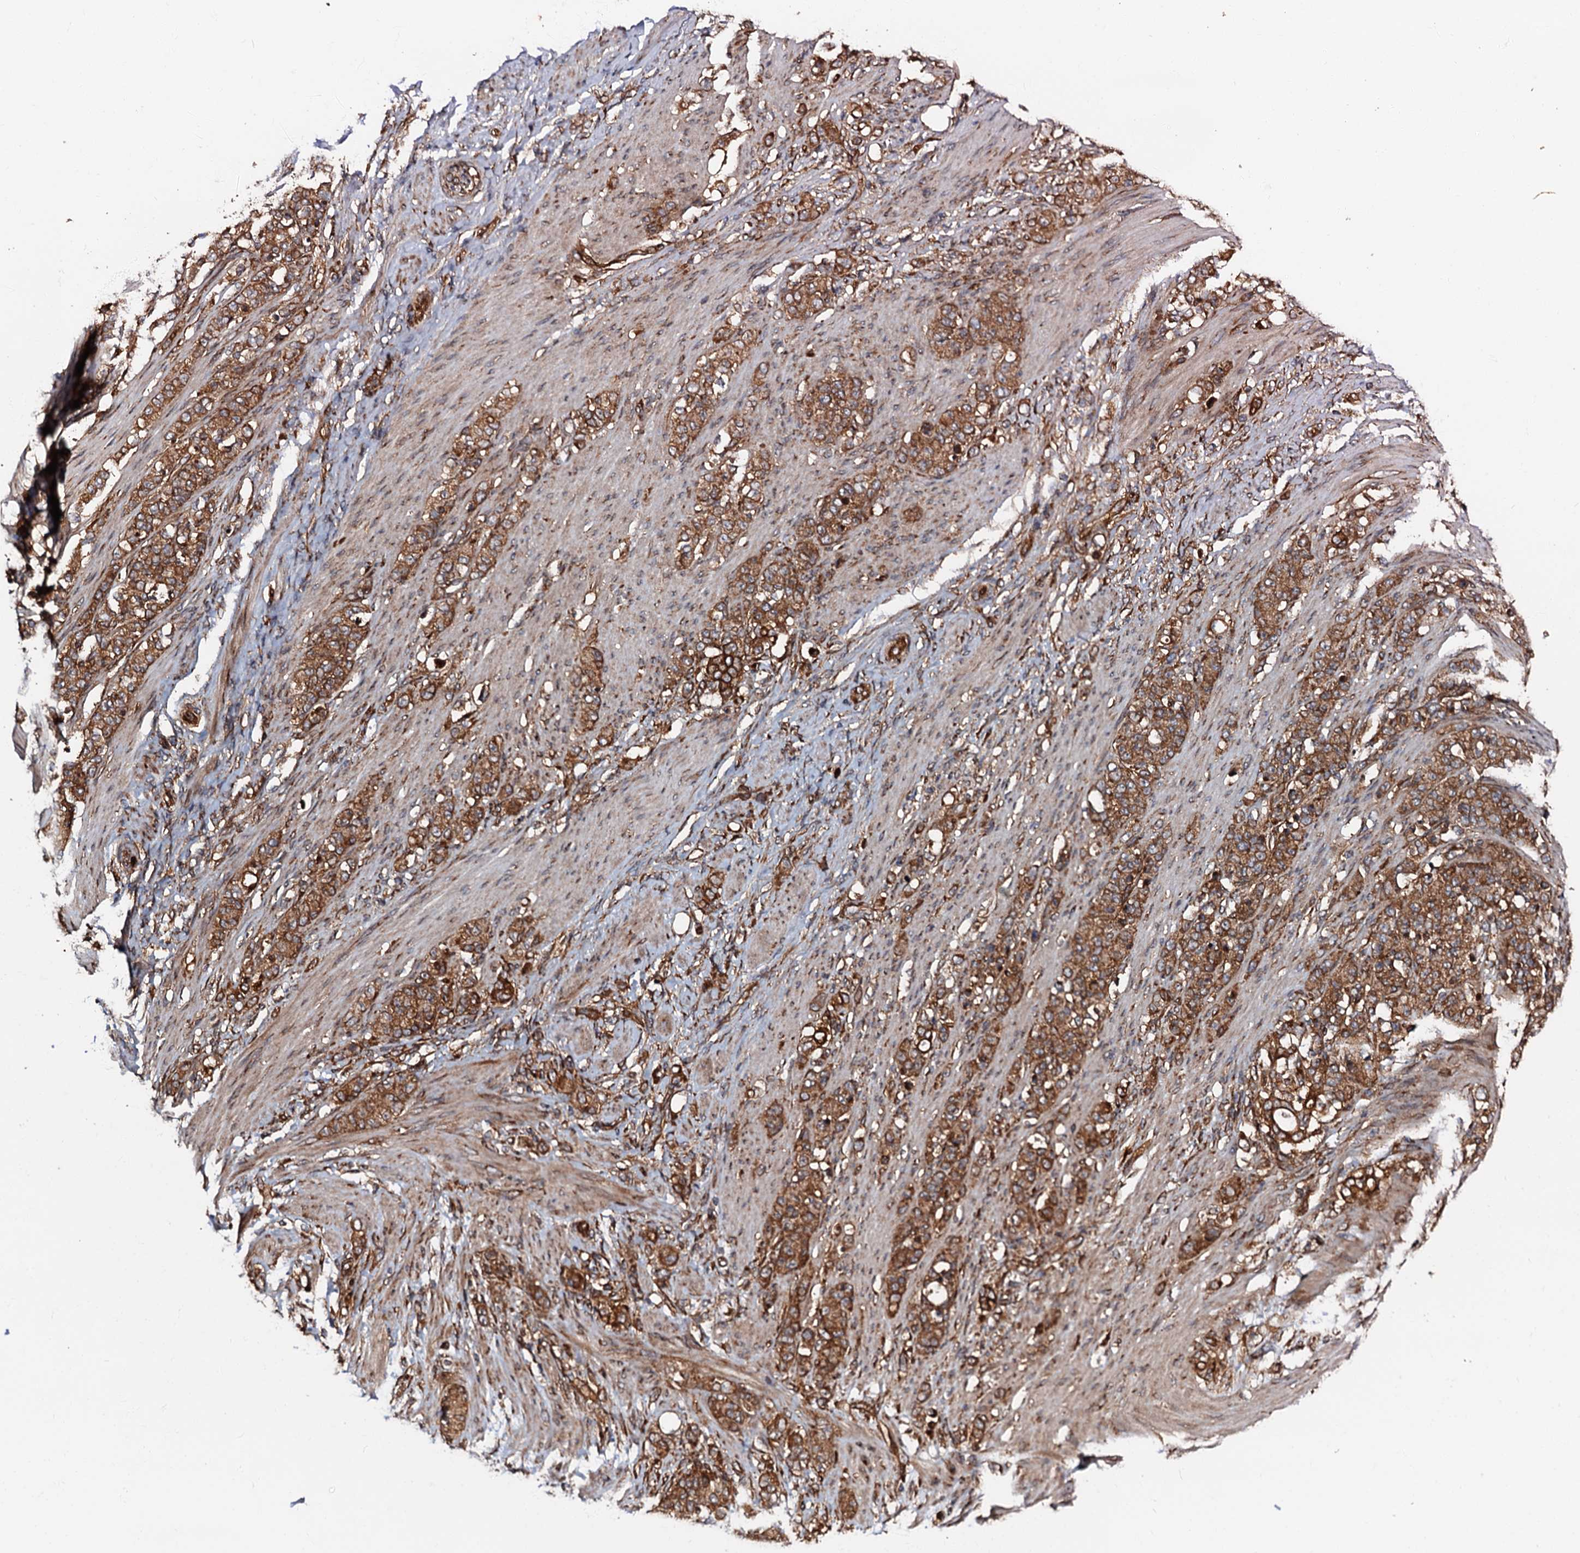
{"staining": {"intensity": "strong", "quantity": ">75%", "location": "cytoplasmic/membranous"}, "tissue": "stomach cancer", "cell_type": "Tumor cells", "image_type": "cancer", "snomed": [{"axis": "morphology", "description": "Adenocarcinoma, NOS"}, {"axis": "topography", "description": "Stomach"}], "caption": "A brown stain highlights strong cytoplasmic/membranous staining of a protein in stomach cancer tumor cells. The protein is shown in brown color, while the nuclei are stained blue.", "gene": "BLOC1S6", "patient": {"sex": "female", "age": 79}}